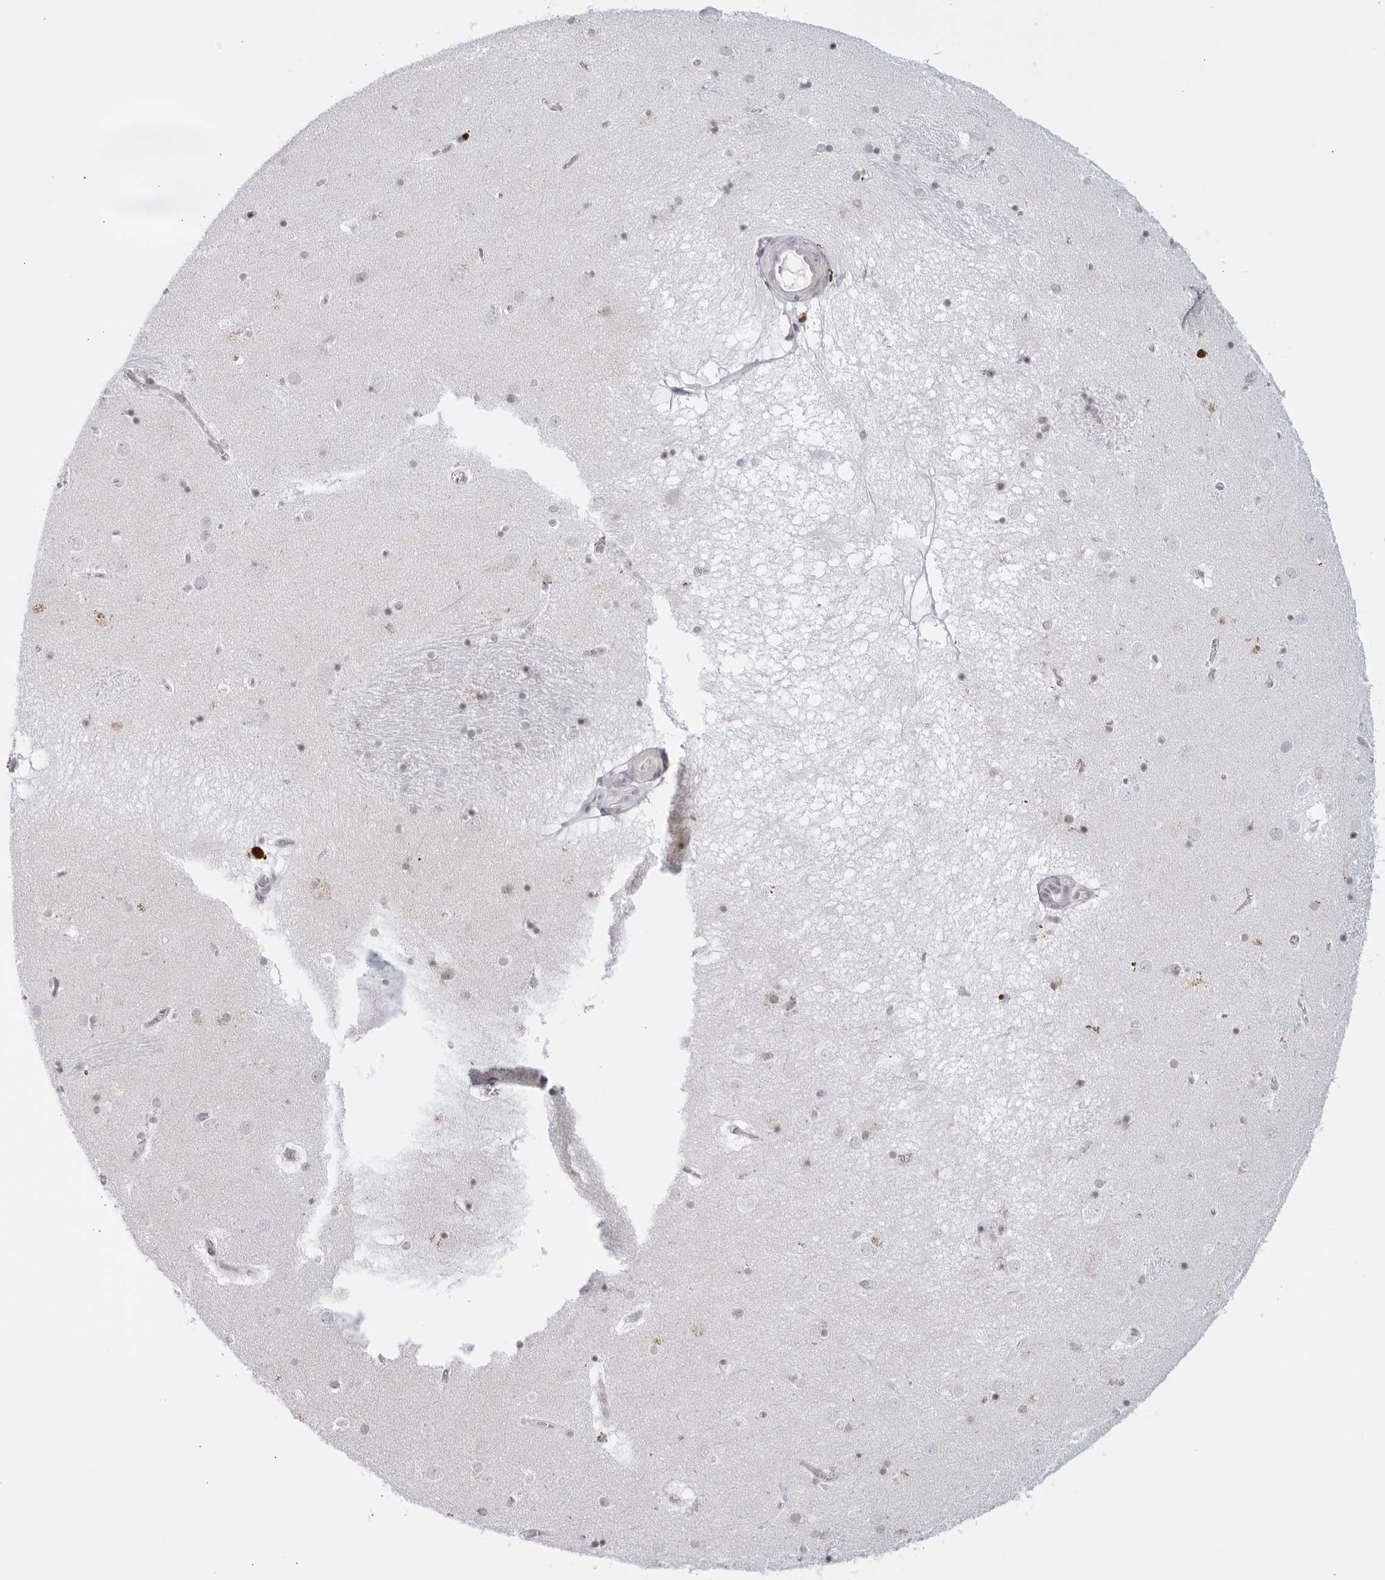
{"staining": {"intensity": "negative", "quantity": "none", "location": "none"}, "tissue": "caudate", "cell_type": "Glial cells", "image_type": "normal", "snomed": [{"axis": "morphology", "description": "Normal tissue, NOS"}, {"axis": "topography", "description": "Lateral ventricle wall"}], "caption": "A photomicrograph of caudate stained for a protein shows no brown staining in glial cells.", "gene": "RAB11FIP3", "patient": {"sex": "male", "age": 70}}